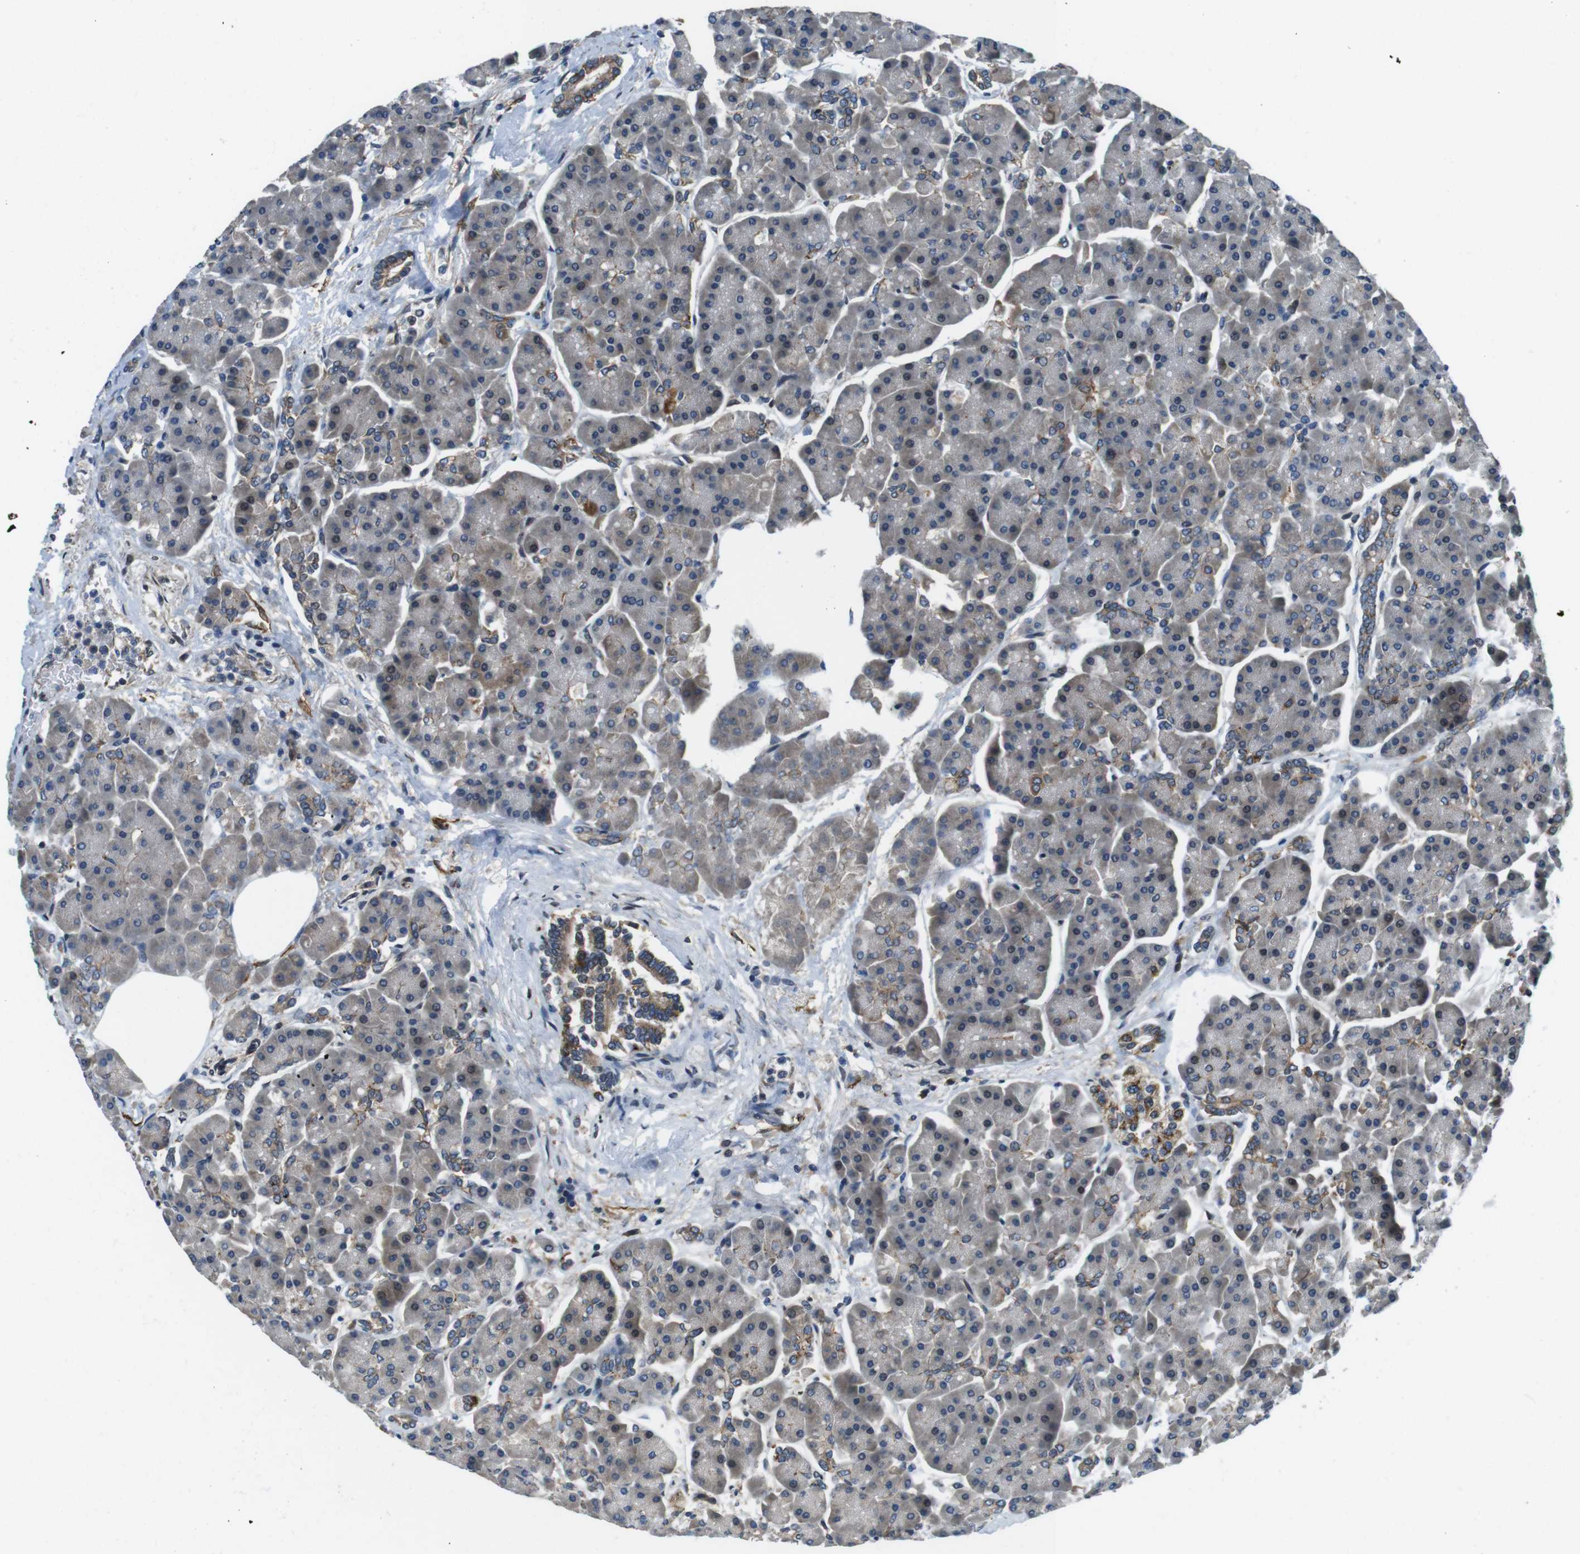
{"staining": {"intensity": "moderate", "quantity": "<25%", "location": "cytoplasmic/membranous"}, "tissue": "pancreas", "cell_type": "Exocrine glandular cells", "image_type": "normal", "snomed": [{"axis": "morphology", "description": "Normal tissue, NOS"}, {"axis": "topography", "description": "Pancreas"}], "caption": "The photomicrograph displays immunohistochemical staining of unremarkable pancreas. There is moderate cytoplasmic/membranous expression is present in approximately <25% of exocrine glandular cells.", "gene": "PALD1", "patient": {"sex": "female", "age": 70}}